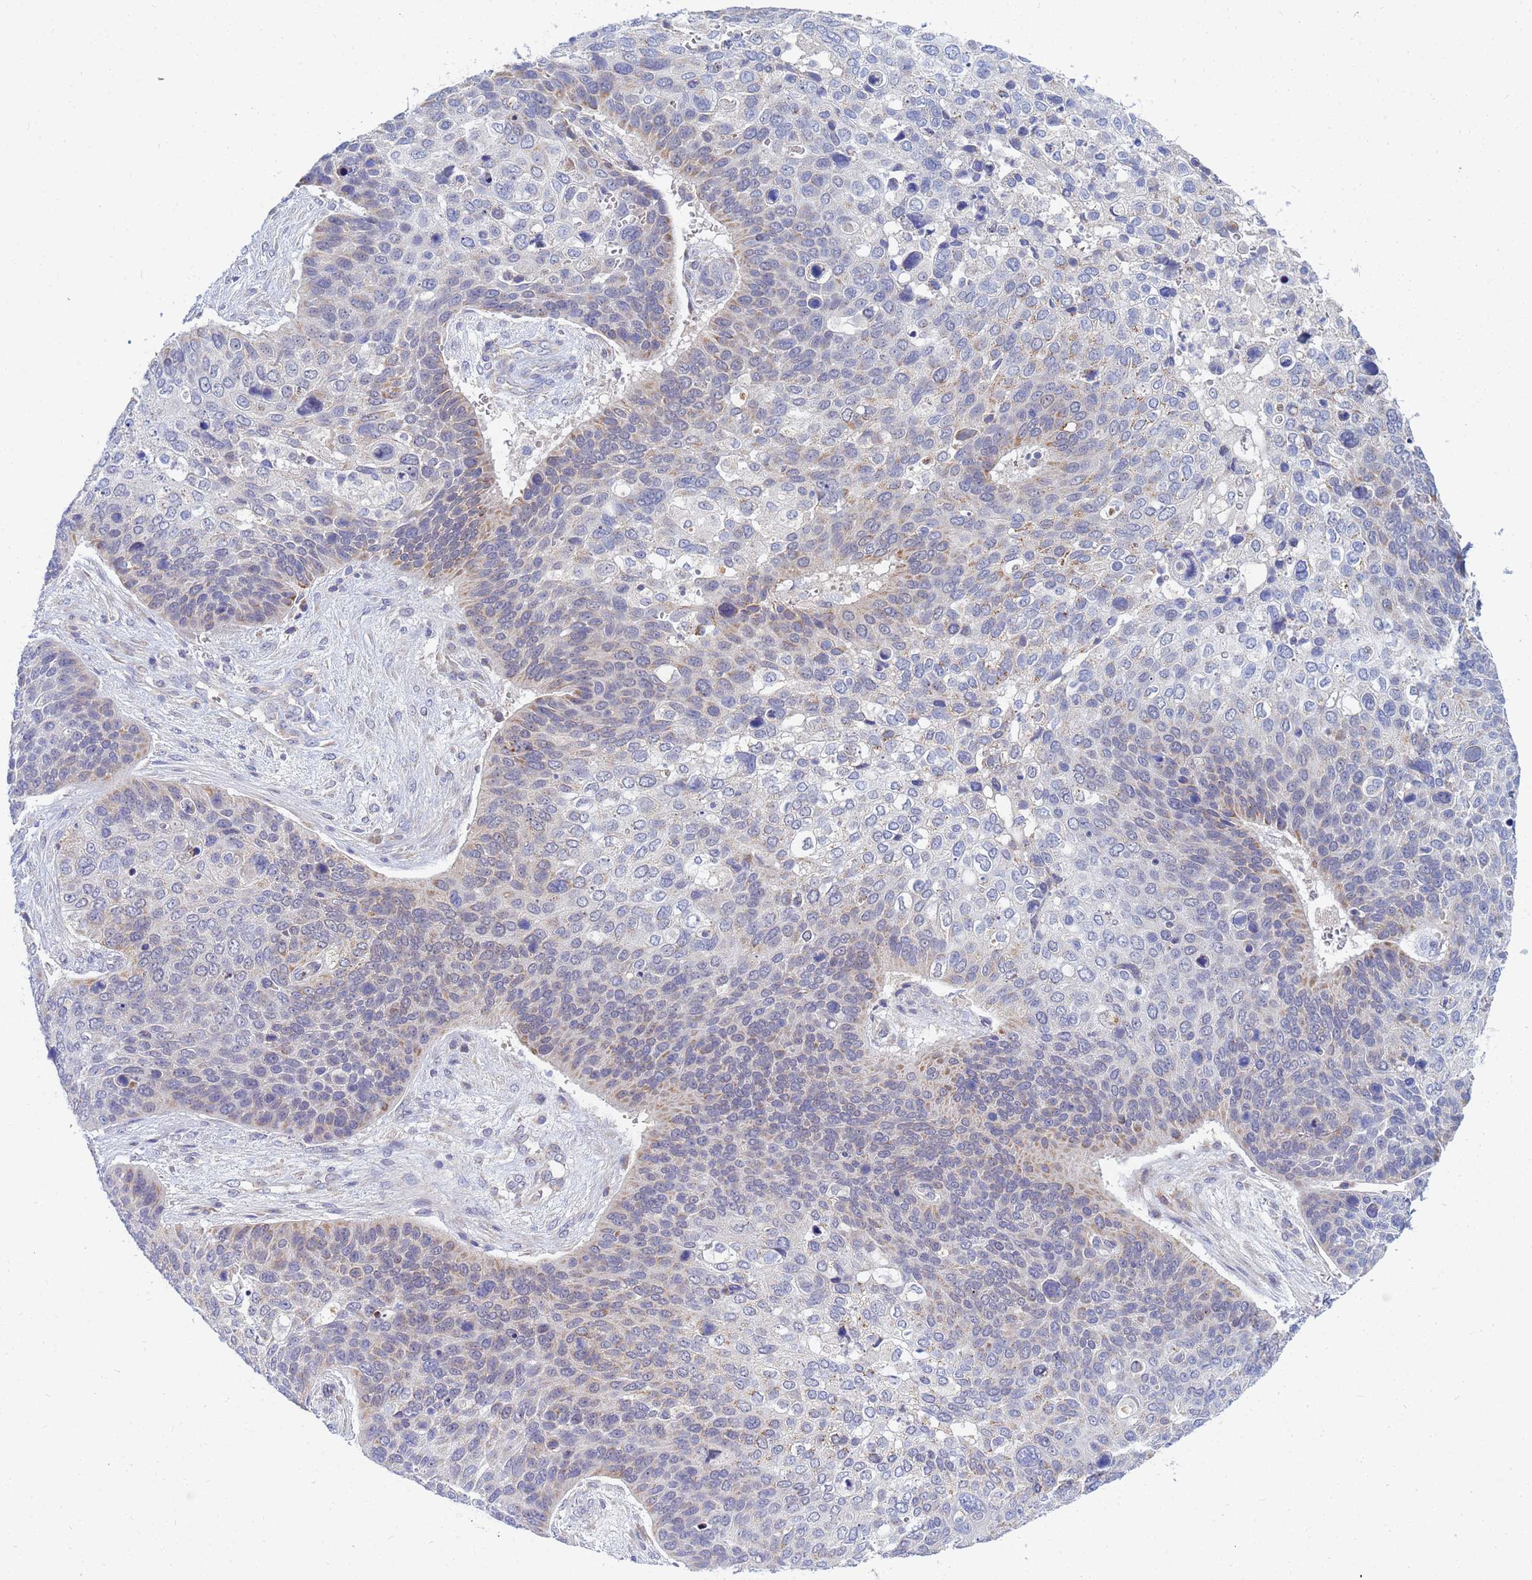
{"staining": {"intensity": "weak", "quantity": "<25%", "location": "cytoplasmic/membranous"}, "tissue": "skin cancer", "cell_type": "Tumor cells", "image_type": "cancer", "snomed": [{"axis": "morphology", "description": "Basal cell carcinoma"}, {"axis": "topography", "description": "Skin"}], "caption": "Tumor cells are negative for brown protein staining in basal cell carcinoma (skin). (DAB immunohistochemistry with hematoxylin counter stain).", "gene": "SDR39U1", "patient": {"sex": "female", "age": 74}}